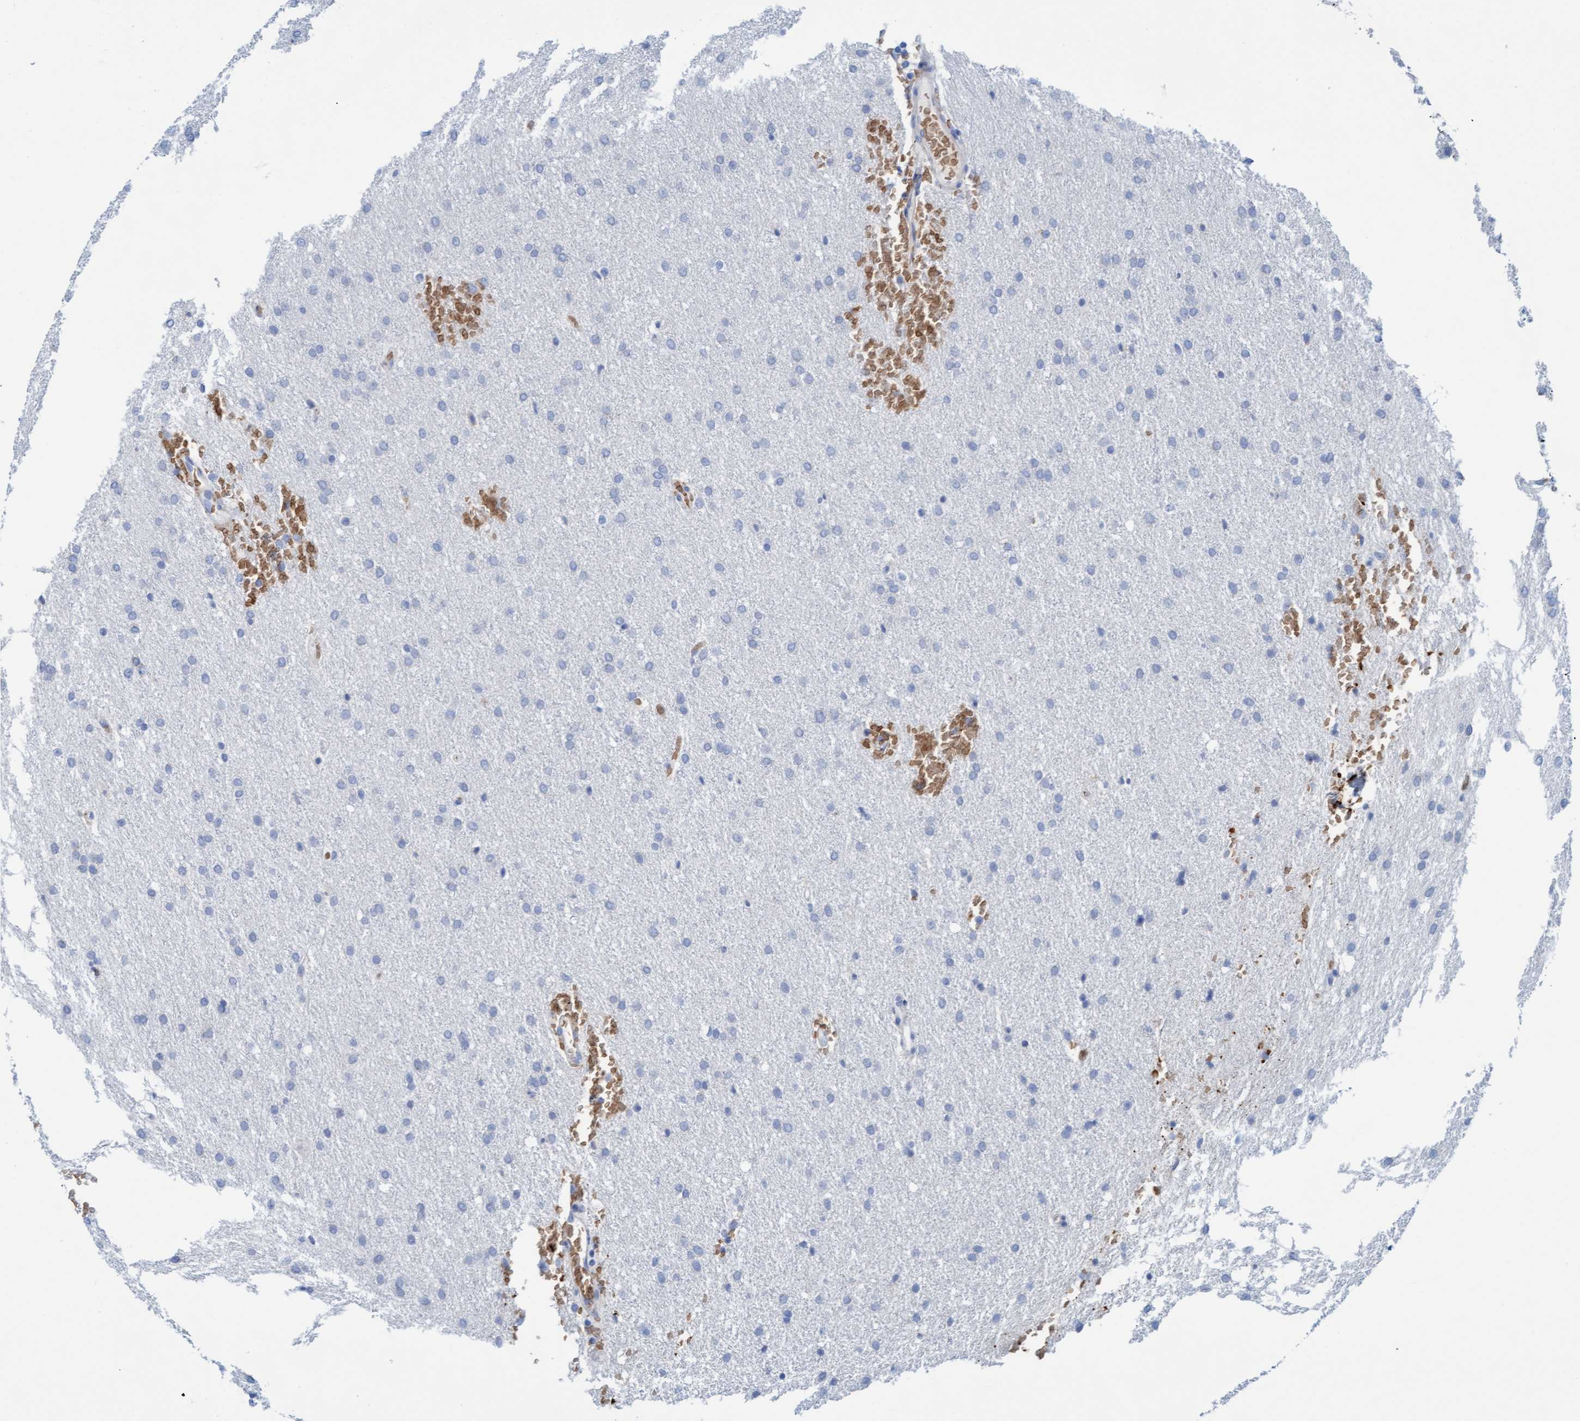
{"staining": {"intensity": "negative", "quantity": "none", "location": "none"}, "tissue": "glioma", "cell_type": "Tumor cells", "image_type": "cancer", "snomed": [{"axis": "morphology", "description": "Glioma, malignant, Low grade"}, {"axis": "topography", "description": "Brain"}], "caption": "Protein analysis of malignant glioma (low-grade) reveals no significant staining in tumor cells.", "gene": "P2RX5", "patient": {"sex": "female", "age": 37}}